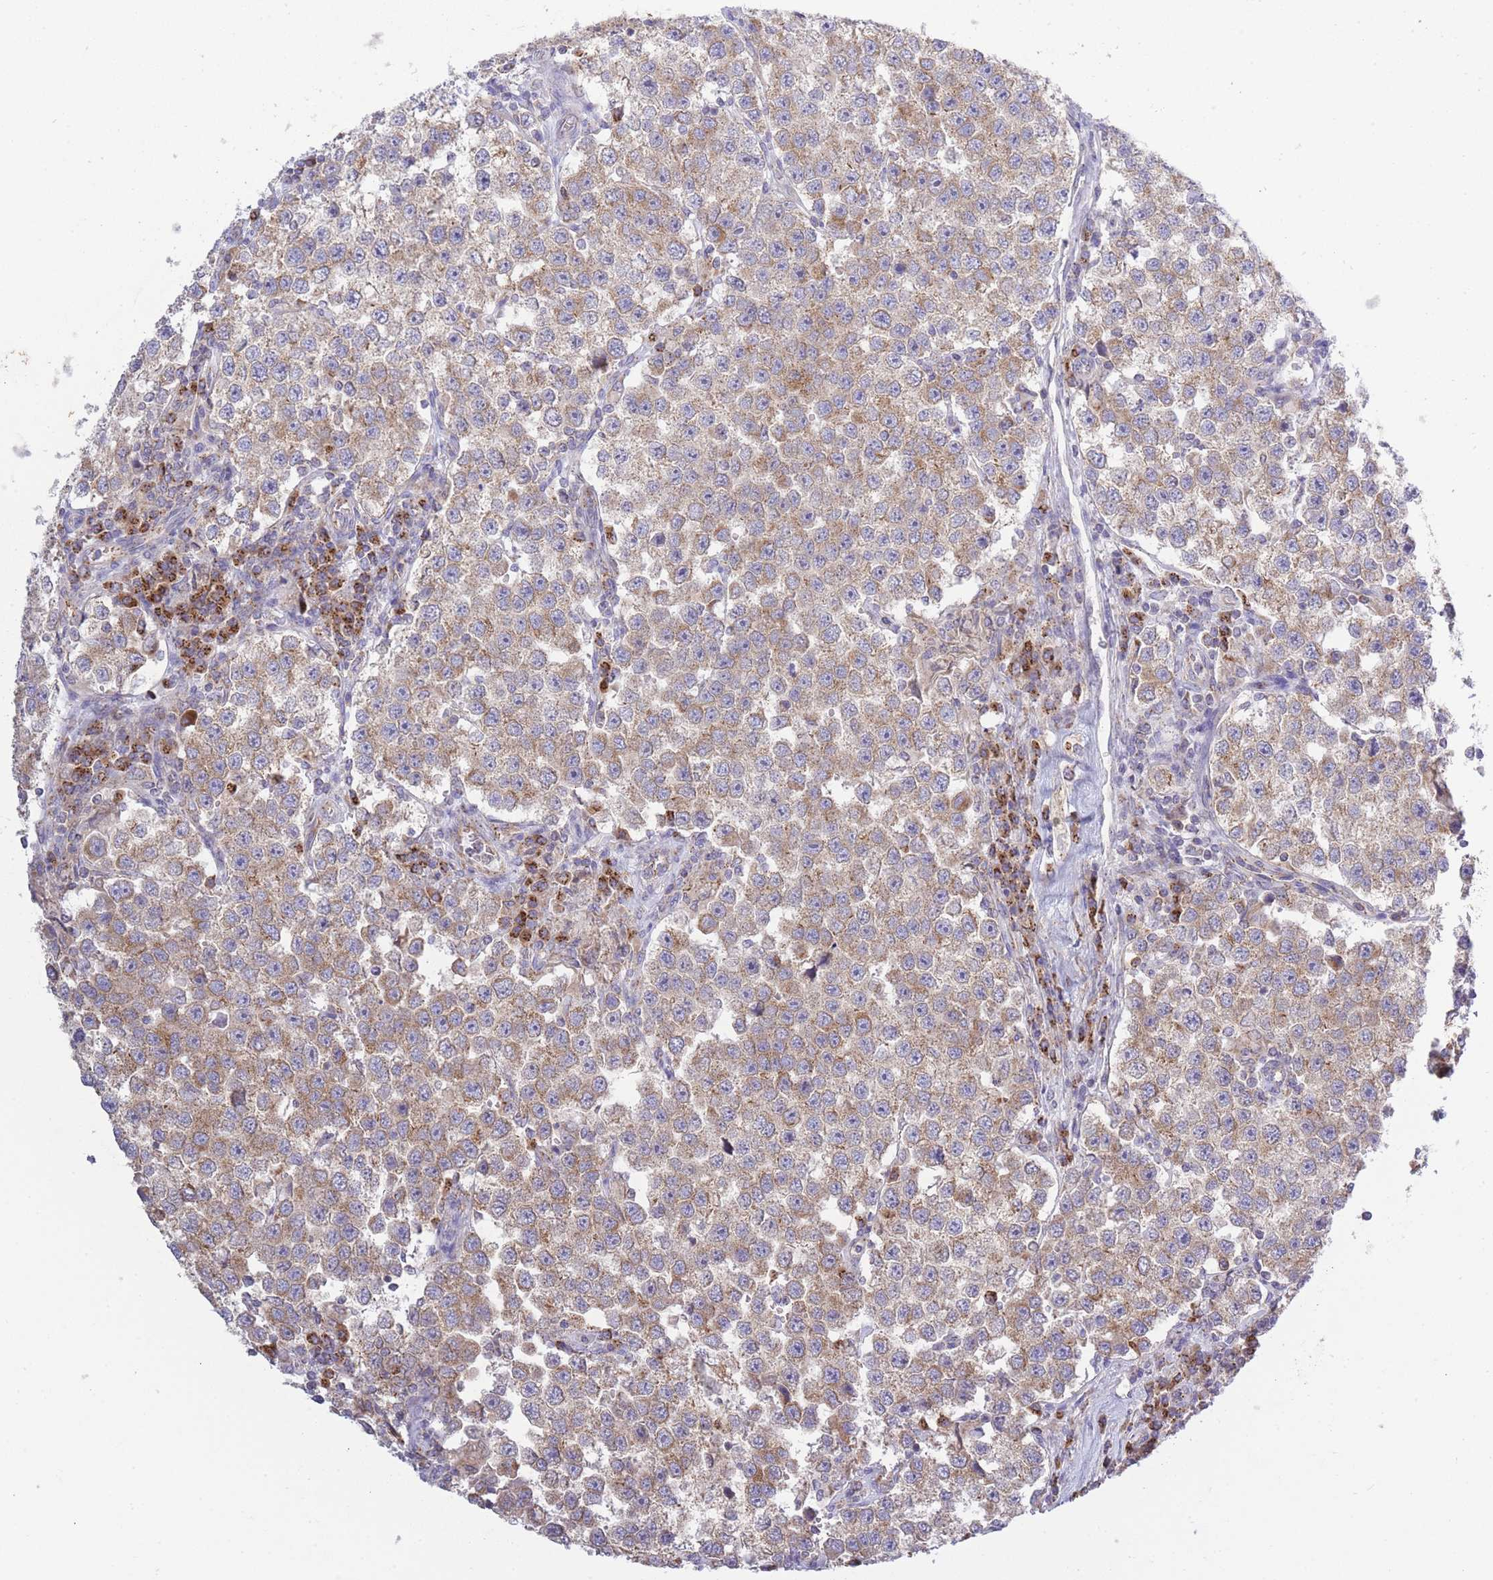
{"staining": {"intensity": "moderate", "quantity": ">75%", "location": "cytoplasmic/membranous"}, "tissue": "testis cancer", "cell_type": "Tumor cells", "image_type": "cancer", "snomed": [{"axis": "morphology", "description": "Seminoma, NOS"}, {"axis": "topography", "description": "Testis"}], "caption": "This is an image of immunohistochemistry staining of testis cancer (seminoma), which shows moderate positivity in the cytoplasmic/membranous of tumor cells.", "gene": "COPG2", "patient": {"sex": "male", "age": 37}}